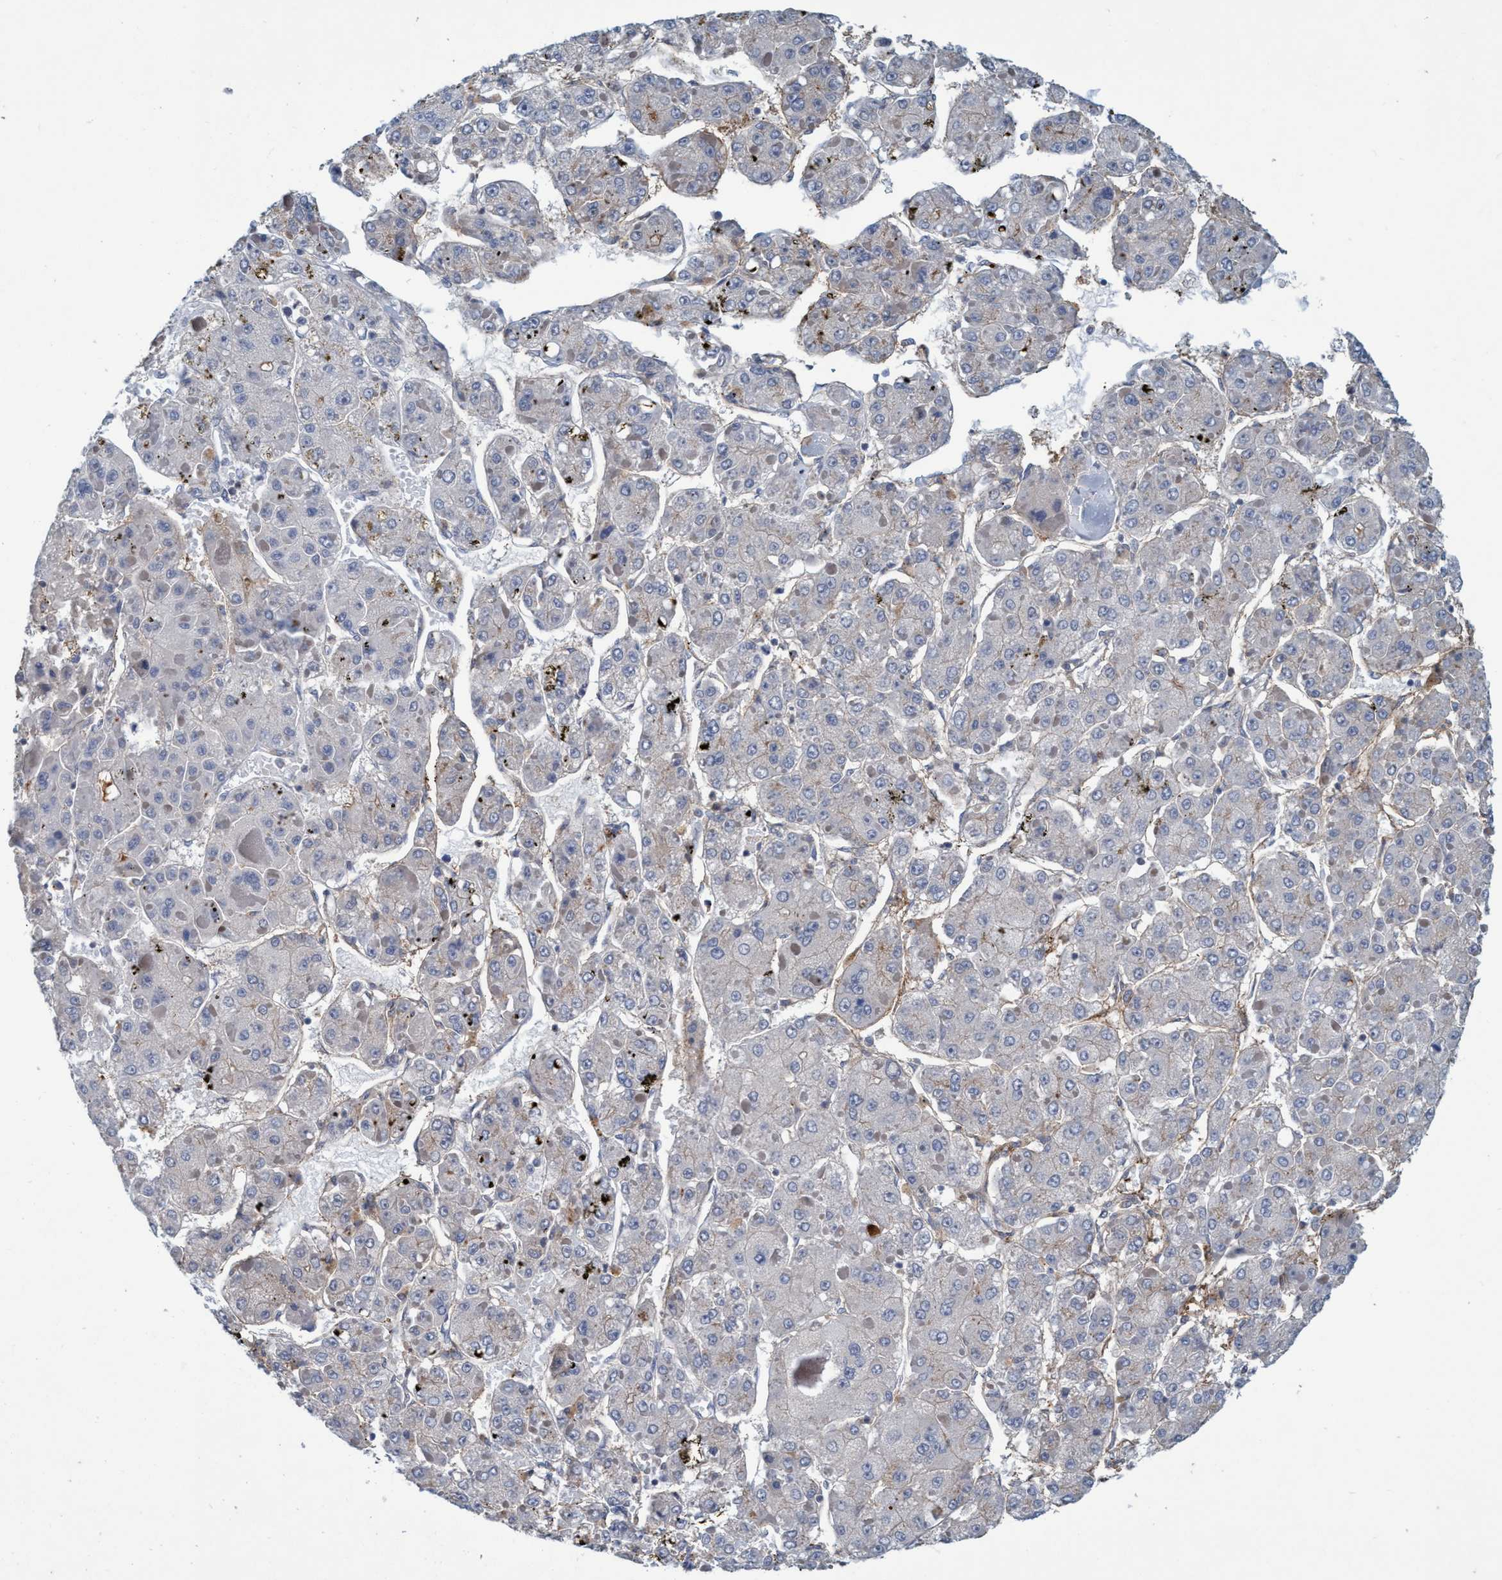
{"staining": {"intensity": "negative", "quantity": "none", "location": "none"}, "tissue": "liver cancer", "cell_type": "Tumor cells", "image_type": "cancer", "snomed": [{"axis": "morphology", "description": "Carcinoma, Hepatocellular, NOS"}, {"axis": "topography", "description": "Liver"}], "caption": "Immunohistochemistry photomicrograph of human liver hepatocellular carcinoma stained for a protein (brown), which demonstrates no expression in tumor cells. (IHC, brightfield microscopy, high magnification).", "gene": "TRIM65", "patient": {"sex": "female", "age": 73}}